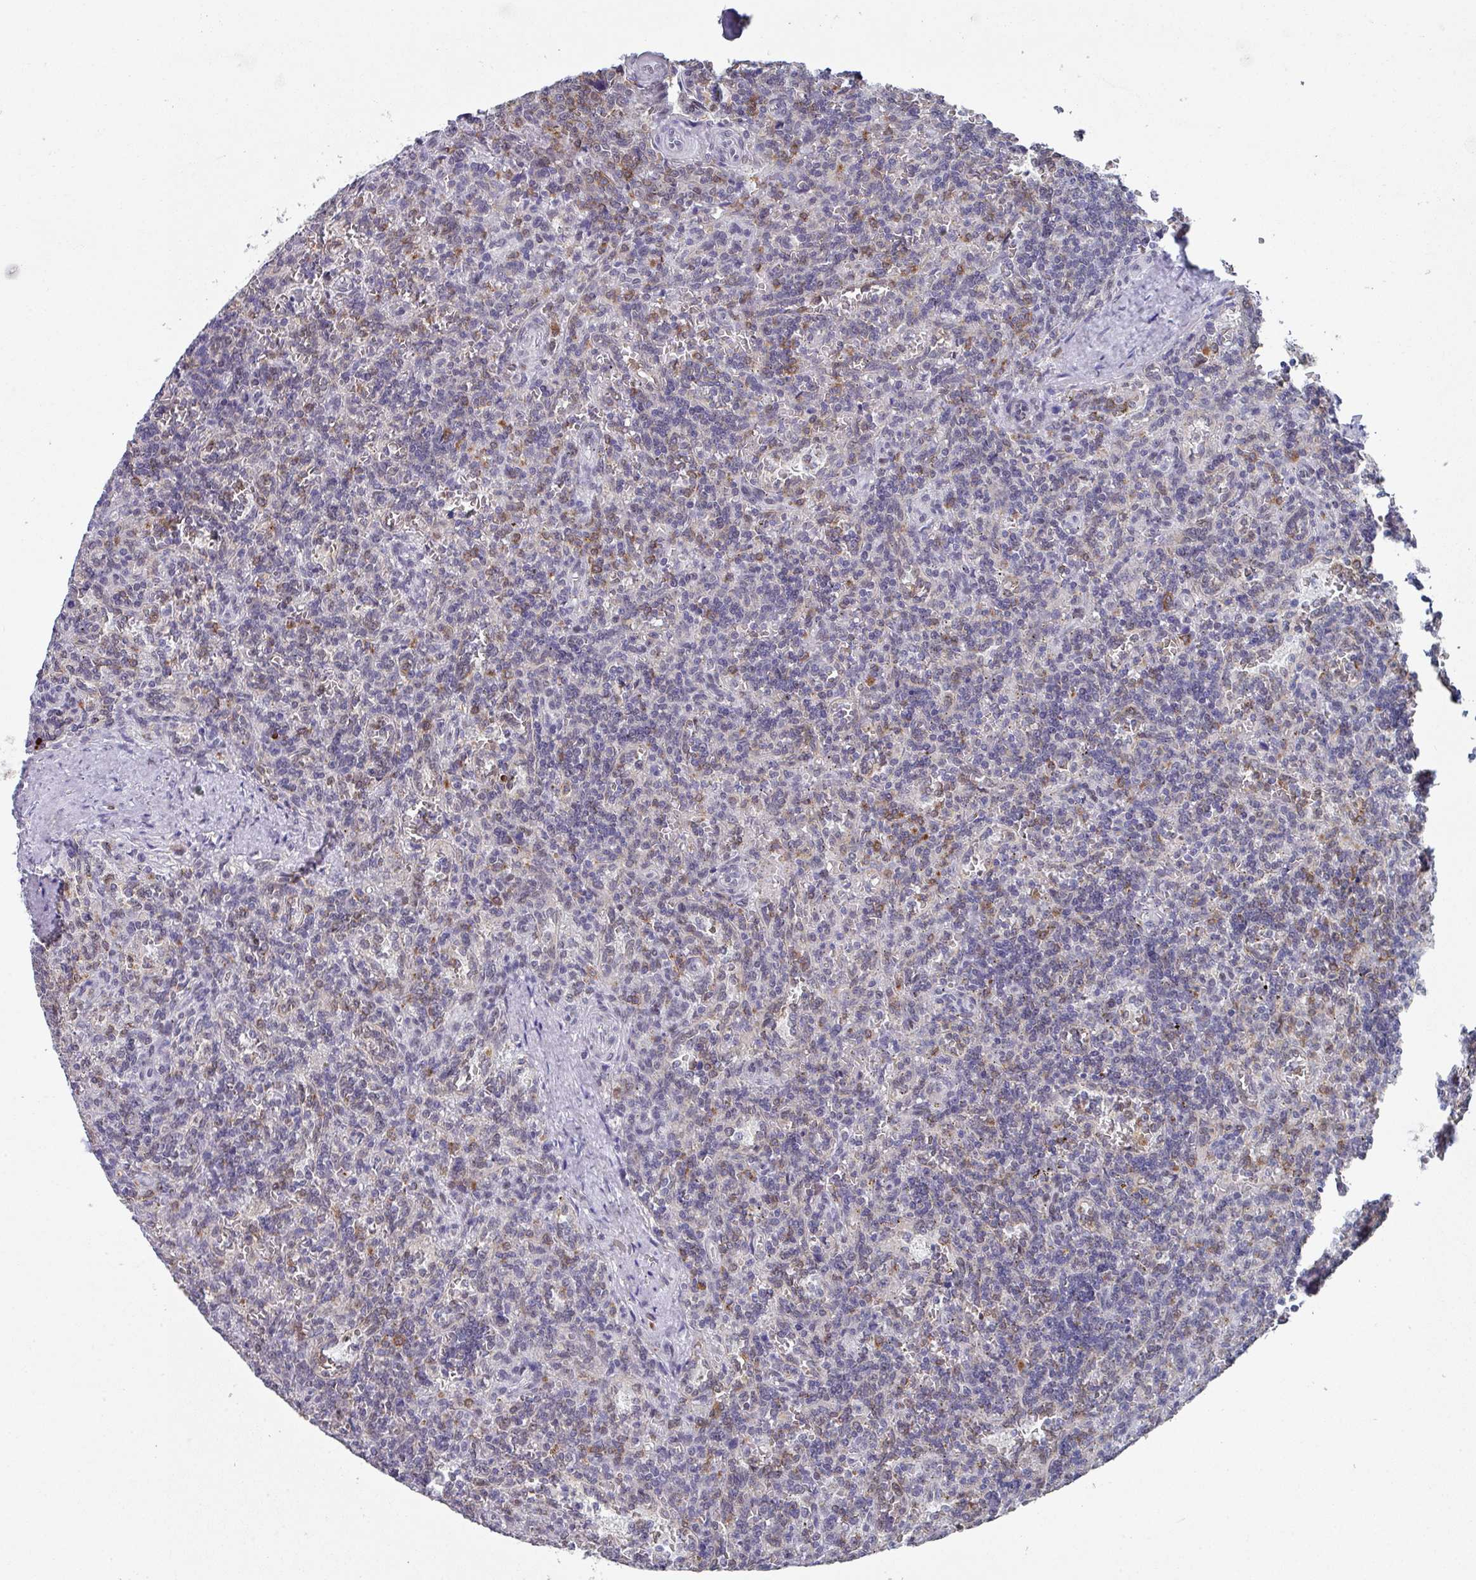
{"staining": {"intensity": "negative", "quantity": "none", "location": "none"}, "tissue": "lymphoma", "cell_type": "Tumor cells", "image_type": "cancer", "snomed": [{"axis": "morphology", "description": "Malignant lymphoma, non-Hodgkin's type, Low grade"}, {"axis": "topography", "description": "Spleen"}], "caption": "This is a image of IHC staining of low-grade malignant lymphoma, non-Hodgkin's type, which shows no expression in tumor cells. The staining was performed using DAB to visualize the protein expression in brown, while the nuclei were stained in blue with hematoxylin (Magnification: 20x).", "gene": "RASAL3", "patient": {"sex": "male", "age": 73}}